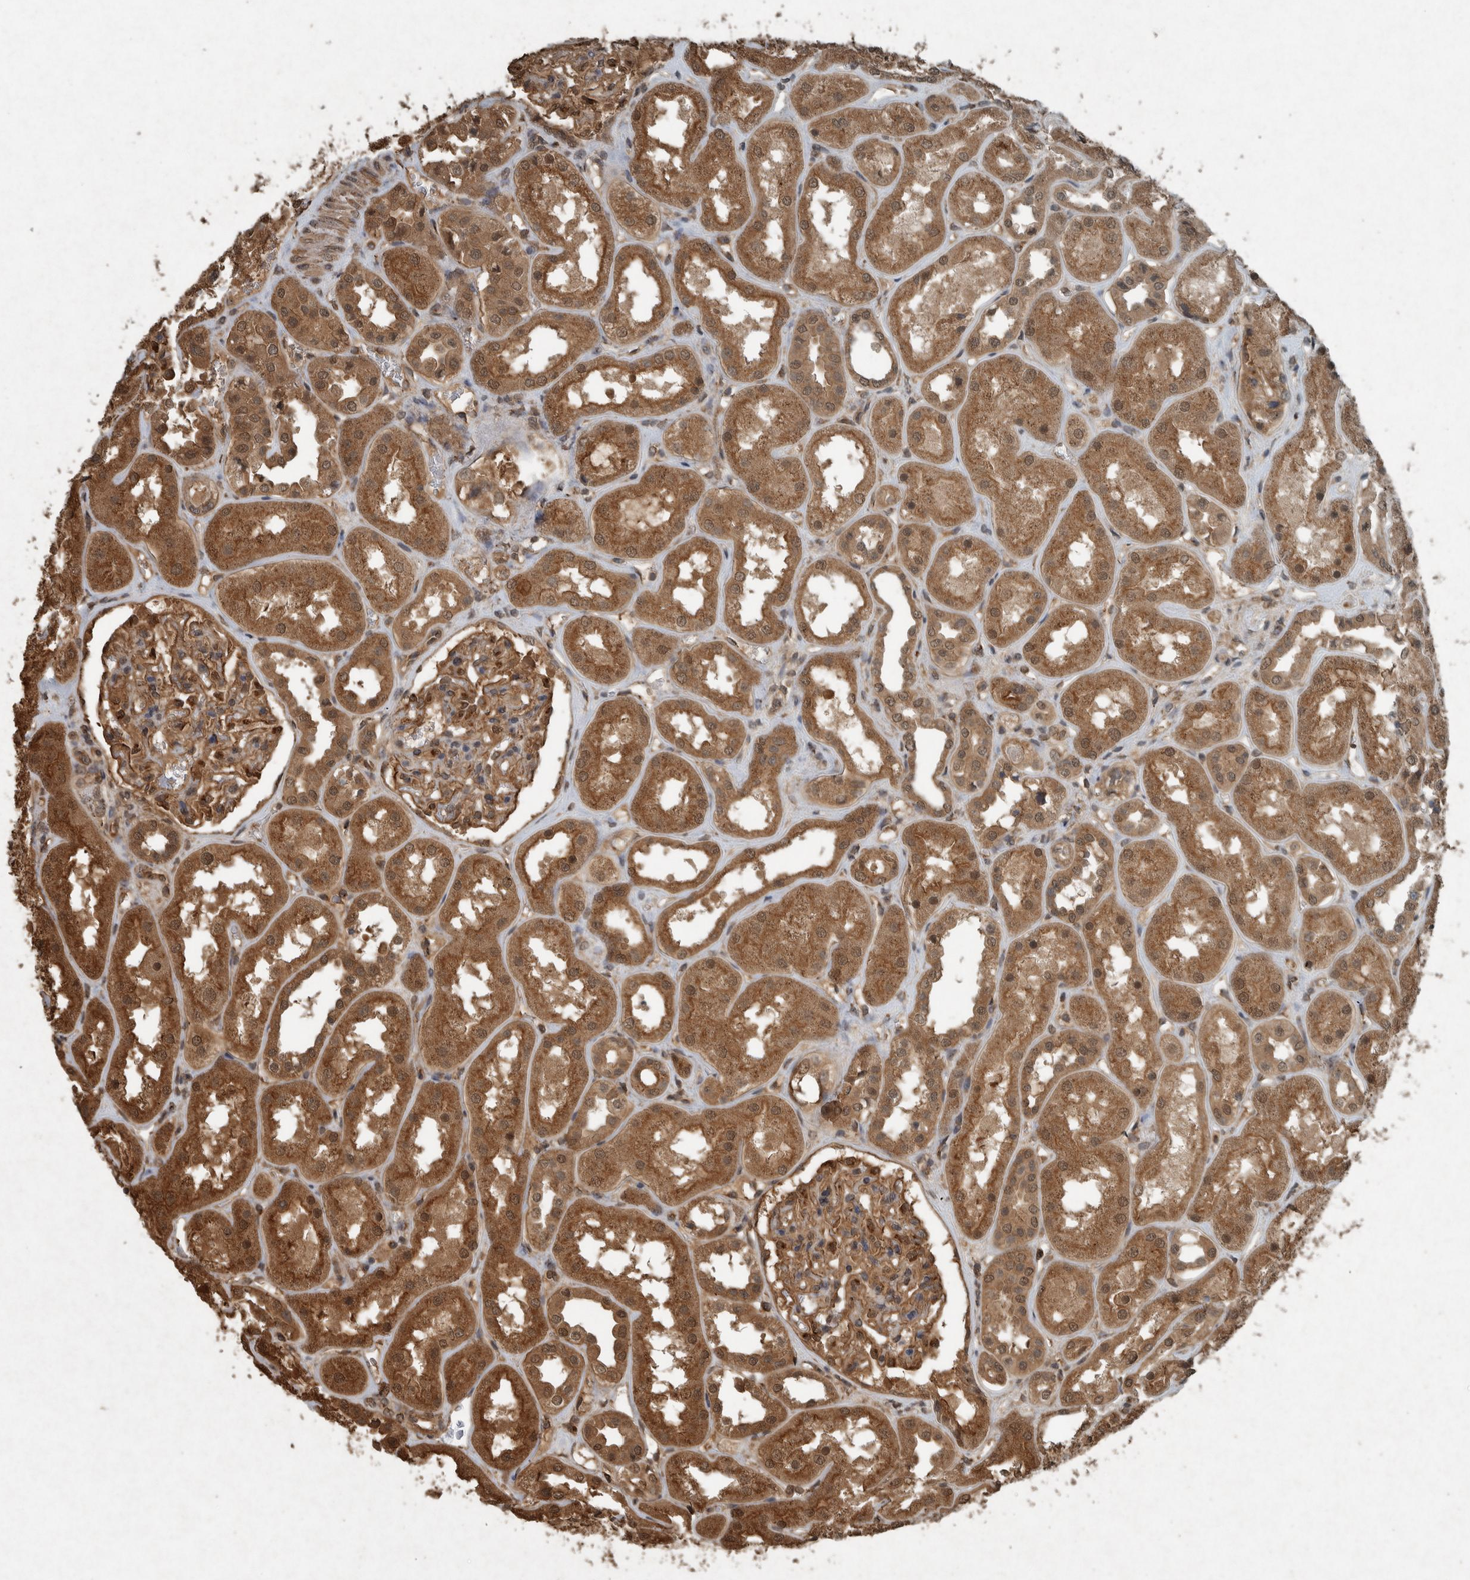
{"staining": {"intensity": "moderate", "quantity": "25%-75%", "location": "cytoplasmic/membranous,nuclear"}, "tissue": "kidney", "cell_type": "Cells in glomeruli", "image_type": "normal", "snomed": [{"axis": "morphology", "description": "Normal tissue, NOS"}, {"axis": "topography", "description": "Kidney"}], "caption": "Protein staining demonstrates moderate cytoplasmic/membranous,nuclear staining in approximately 25%-75% of cells in glomeruli in unremarkable kidney.", "gene": "ARHGEF12", "patient": {"sex": "male", "age": 70}}